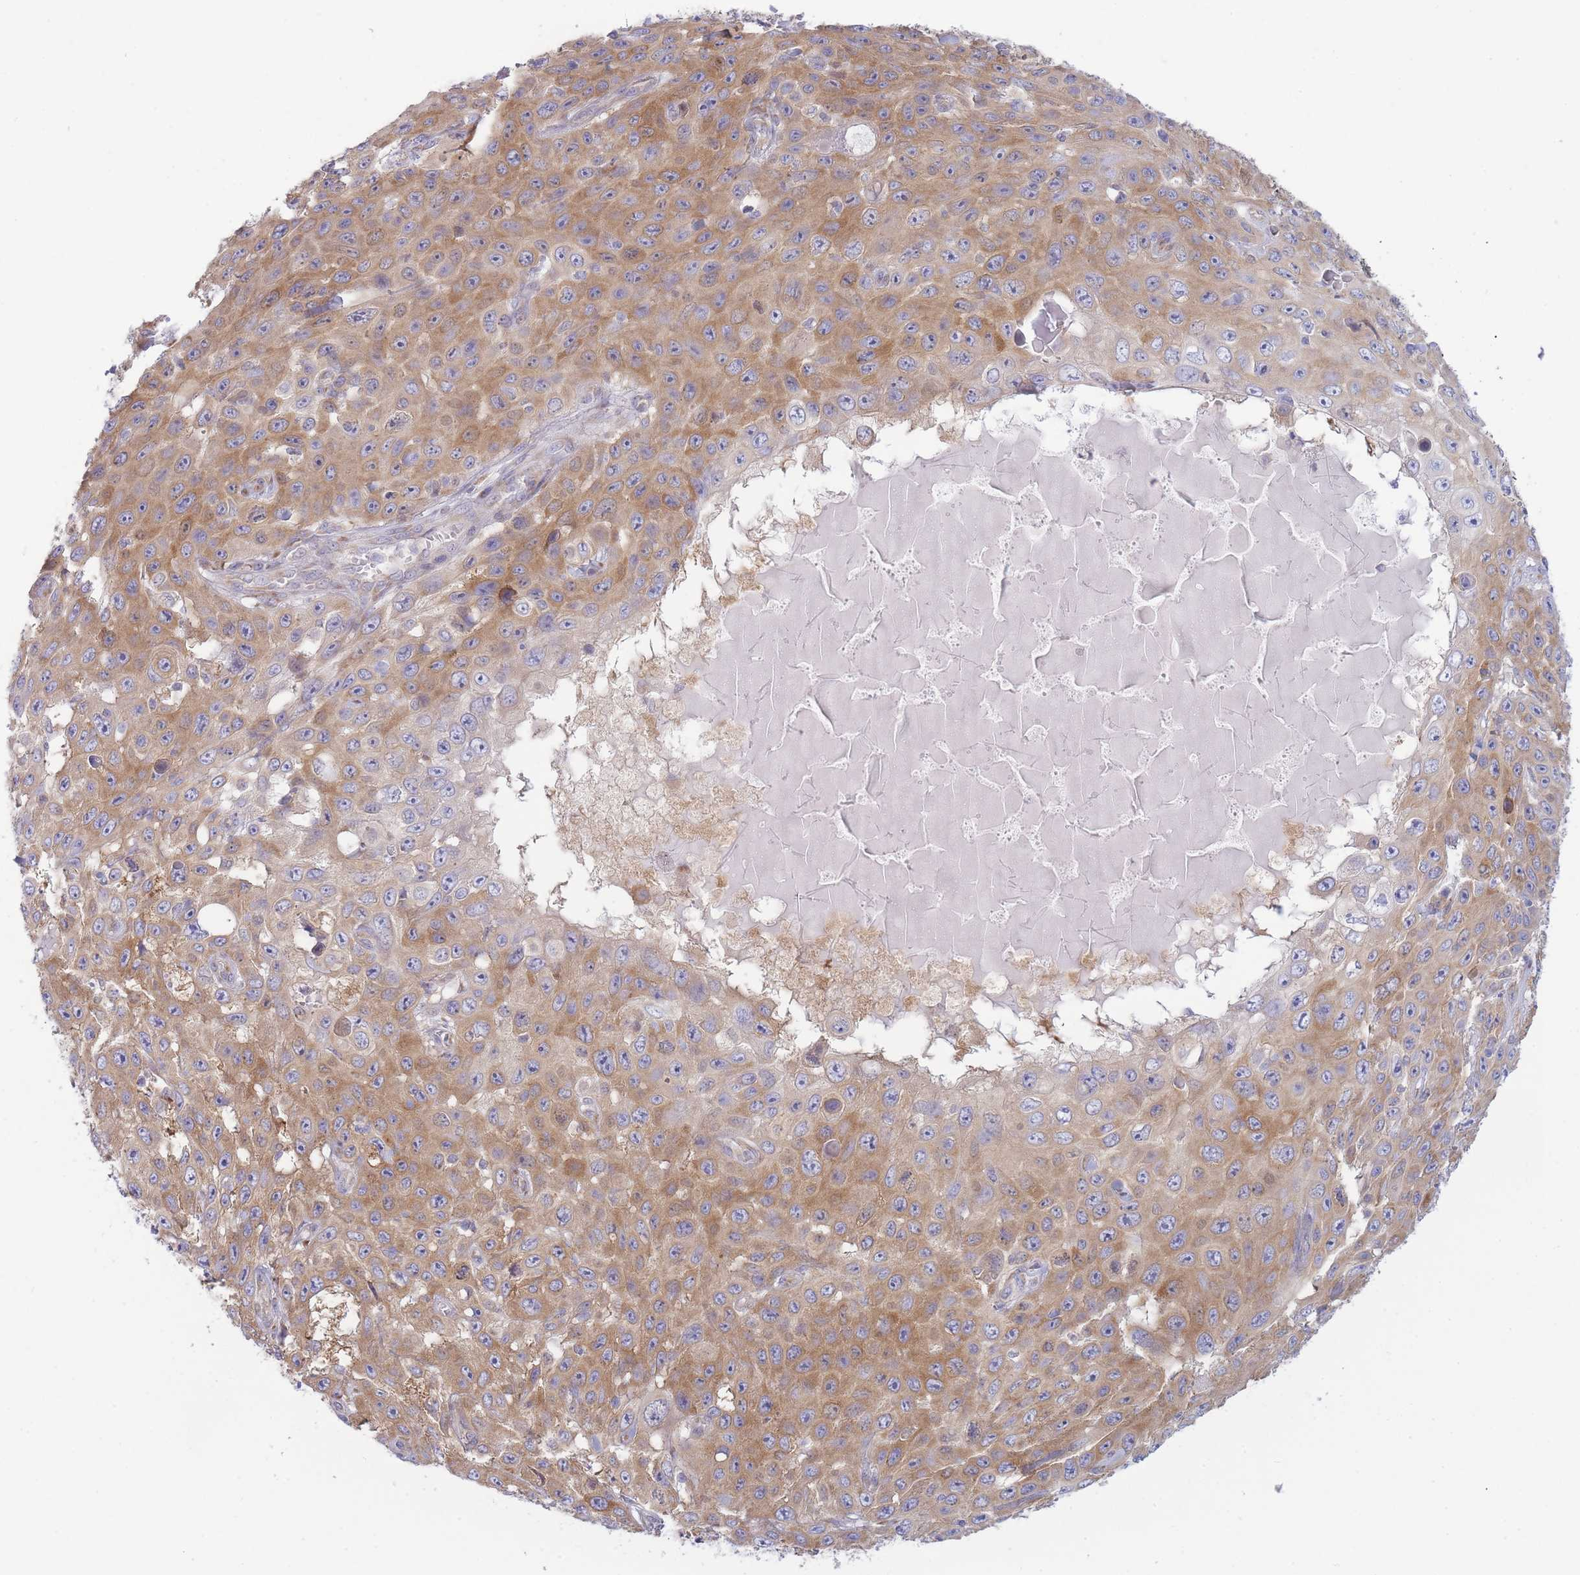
{"staining": {"intensity": "moderate", "quantity": ">75%", "location": "cytoplasmic/membranous"}, "tissue": "skin cancer", "cell_type": "Tumor cells", "image_type": "cancer", "snomed": [{"axis": "morphology", "description": "Squamous cell carcinoma, NOS"}, {"axis": "topography", "description": "Skin"}], "caption": "DAB immunohistochemical staining of skin cancer demonstrates moderate cytoplasmic/membranous protein positivity in about >75% of tumor cells.", "gene": "OR5L2", "patient": {"sex": "male", "age": 82}}